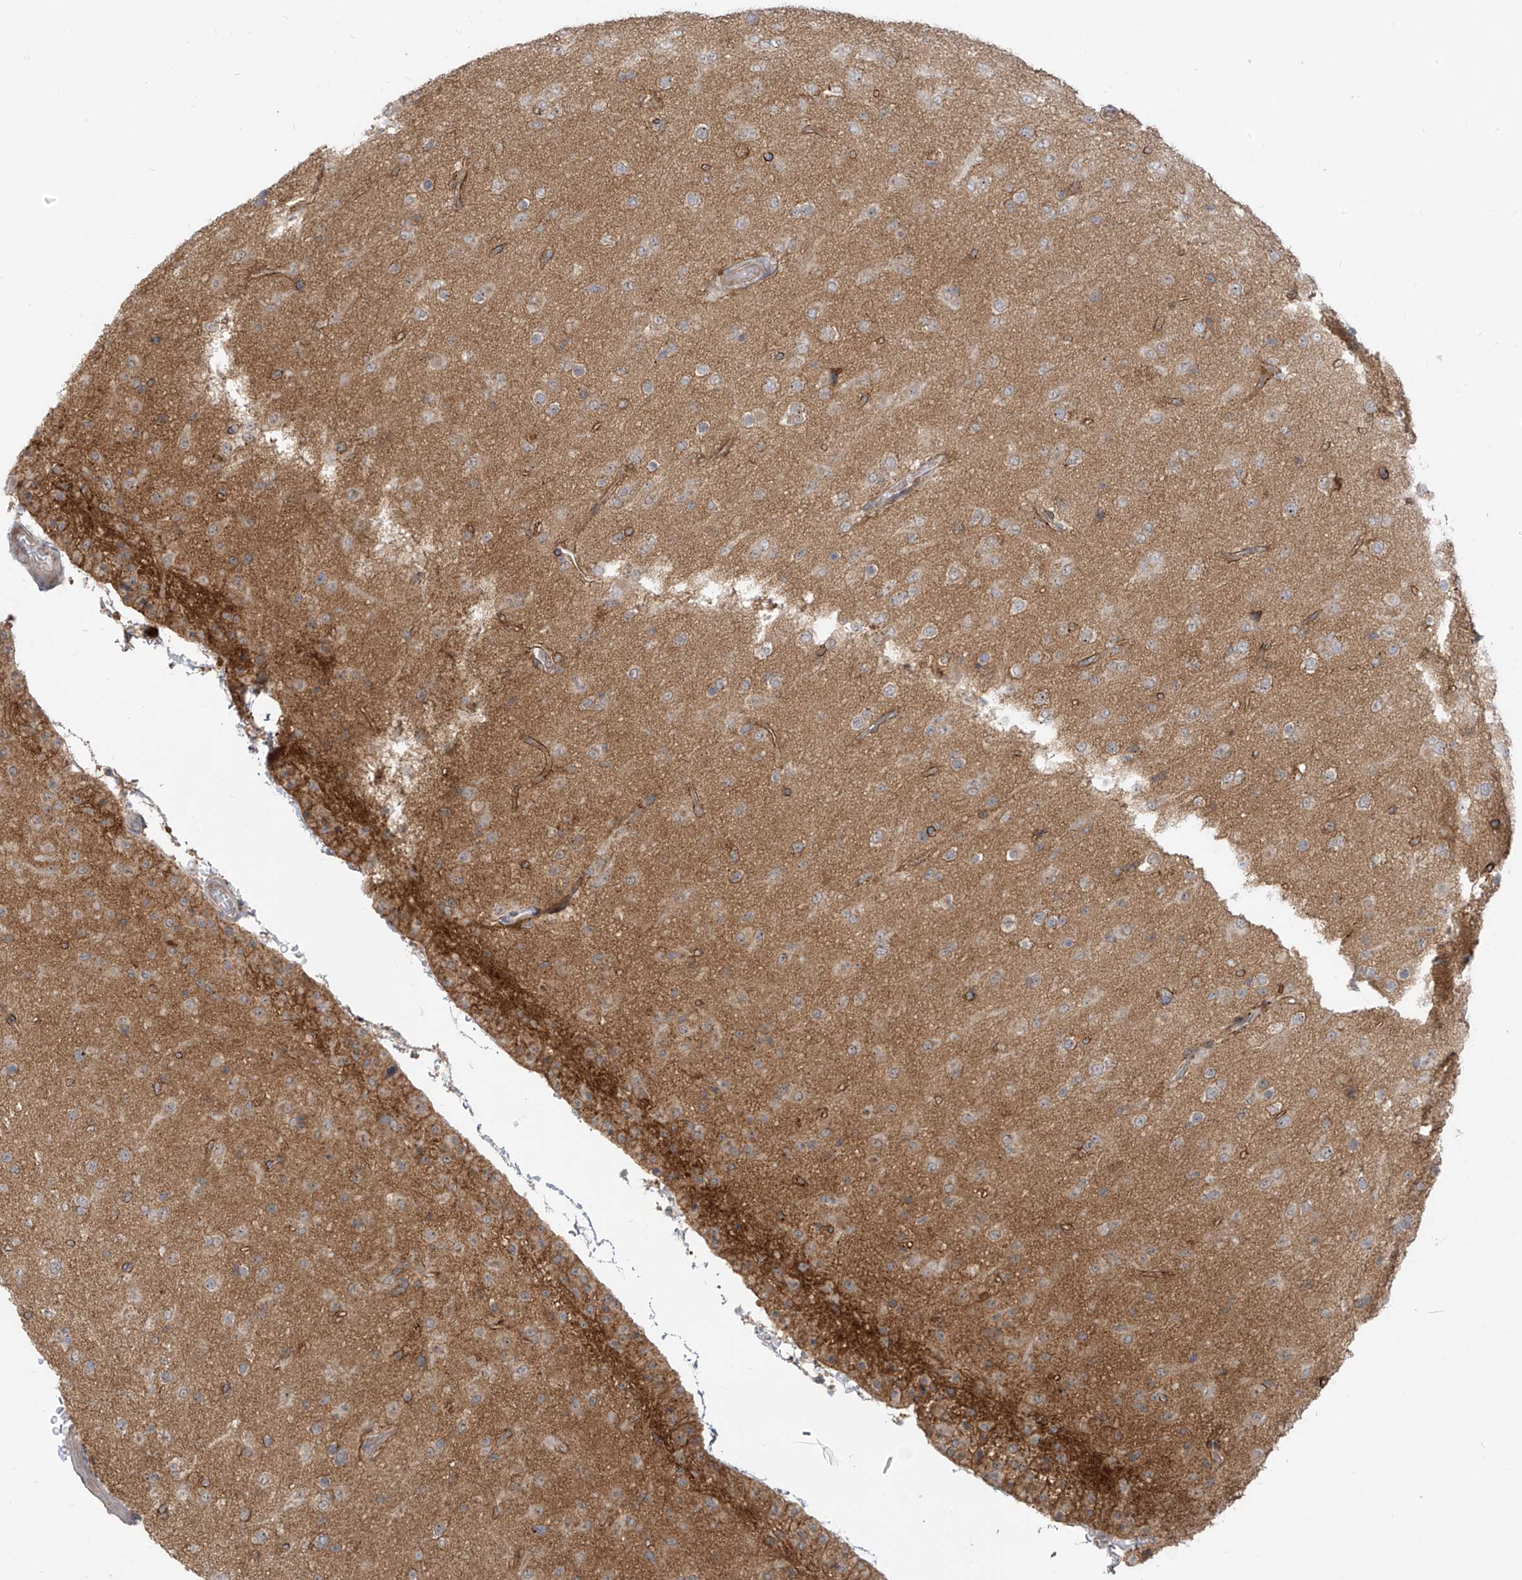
{"staining": {"intensity": "weak", "quantity": "25%-75%", "location": "cytoplasmic/membranous"}, "tissue": "glioma", "cell_type": "Tumor cells", "image_type": "cancer", "snomed": [{"axis": "morphology", "description": "Glioma, malignant, Low grade"}, {"axis": "topography", "description": "Brain"}], "caption": "Immunohistochemical staining of low-grade glioma (malignant) demonstrates low levels of weak cytoplasmic/membranous protein positivity in about 25%-75% of tumor cells. (IHC, brightfield microscopy, high magnification).", "gene": "KATNIP", "patient": {"sex": "male", "age": 65}}